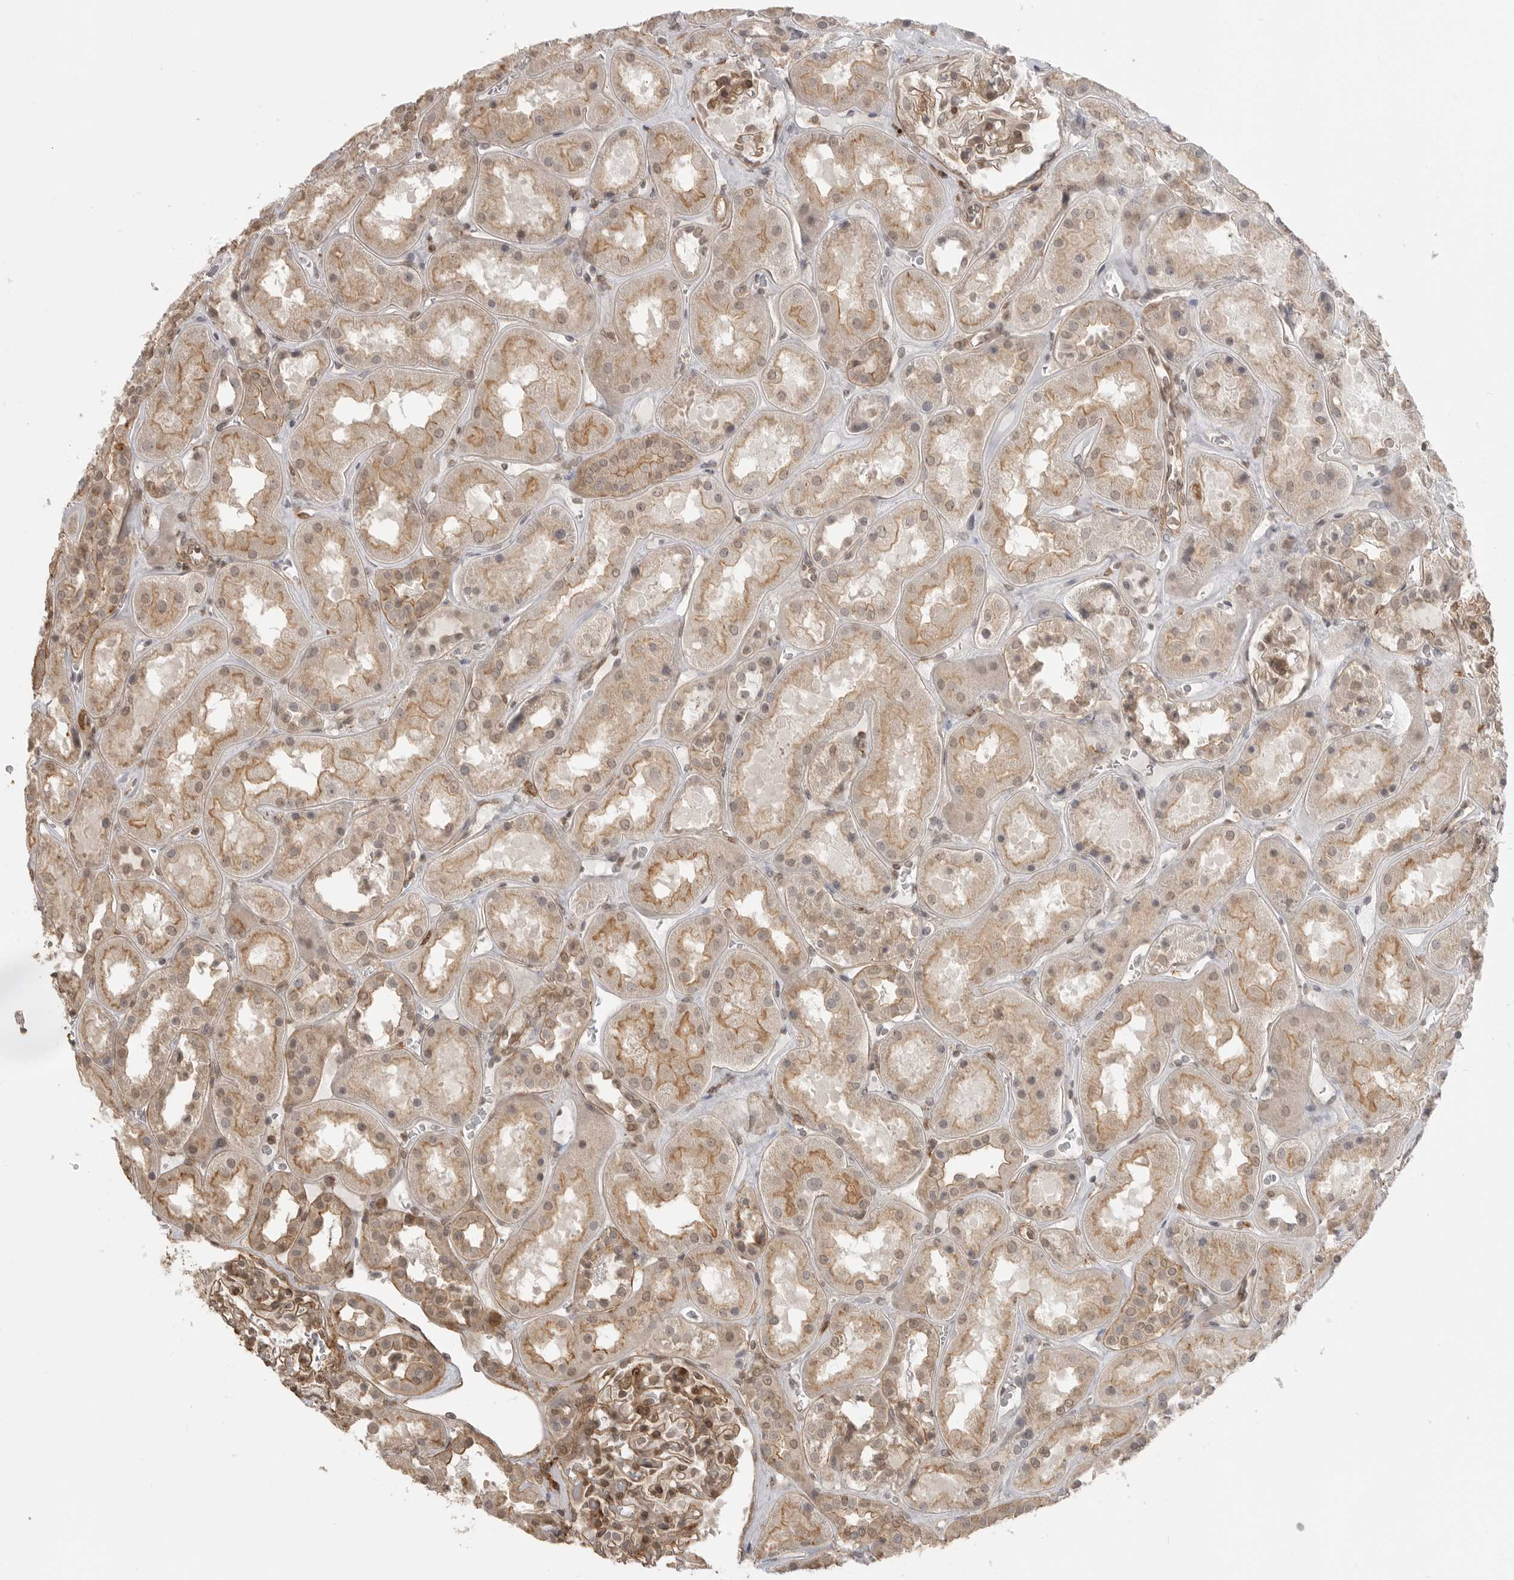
{"staining": {"intensity": "moderate", "quantity": ">75%", "location": "cytoplasmic/membranous,nuclear"}, "tissue": "kidney", "cell_type": "Cells in glomeruli", "image_type": "normal", "snomed": [{"axis": "morphology", "description": "Normal tissue, NOS"}, {"axis": "topography", "description": "Kidney"}], "caption": "A medium amount of moderate cytoplasmic/membranous,nuclear staining is seen in approximately >75% of cells in glomeruli in benign kidney.", "gene": "GPC2", "patient": {"sex": "male", "age": 70}}